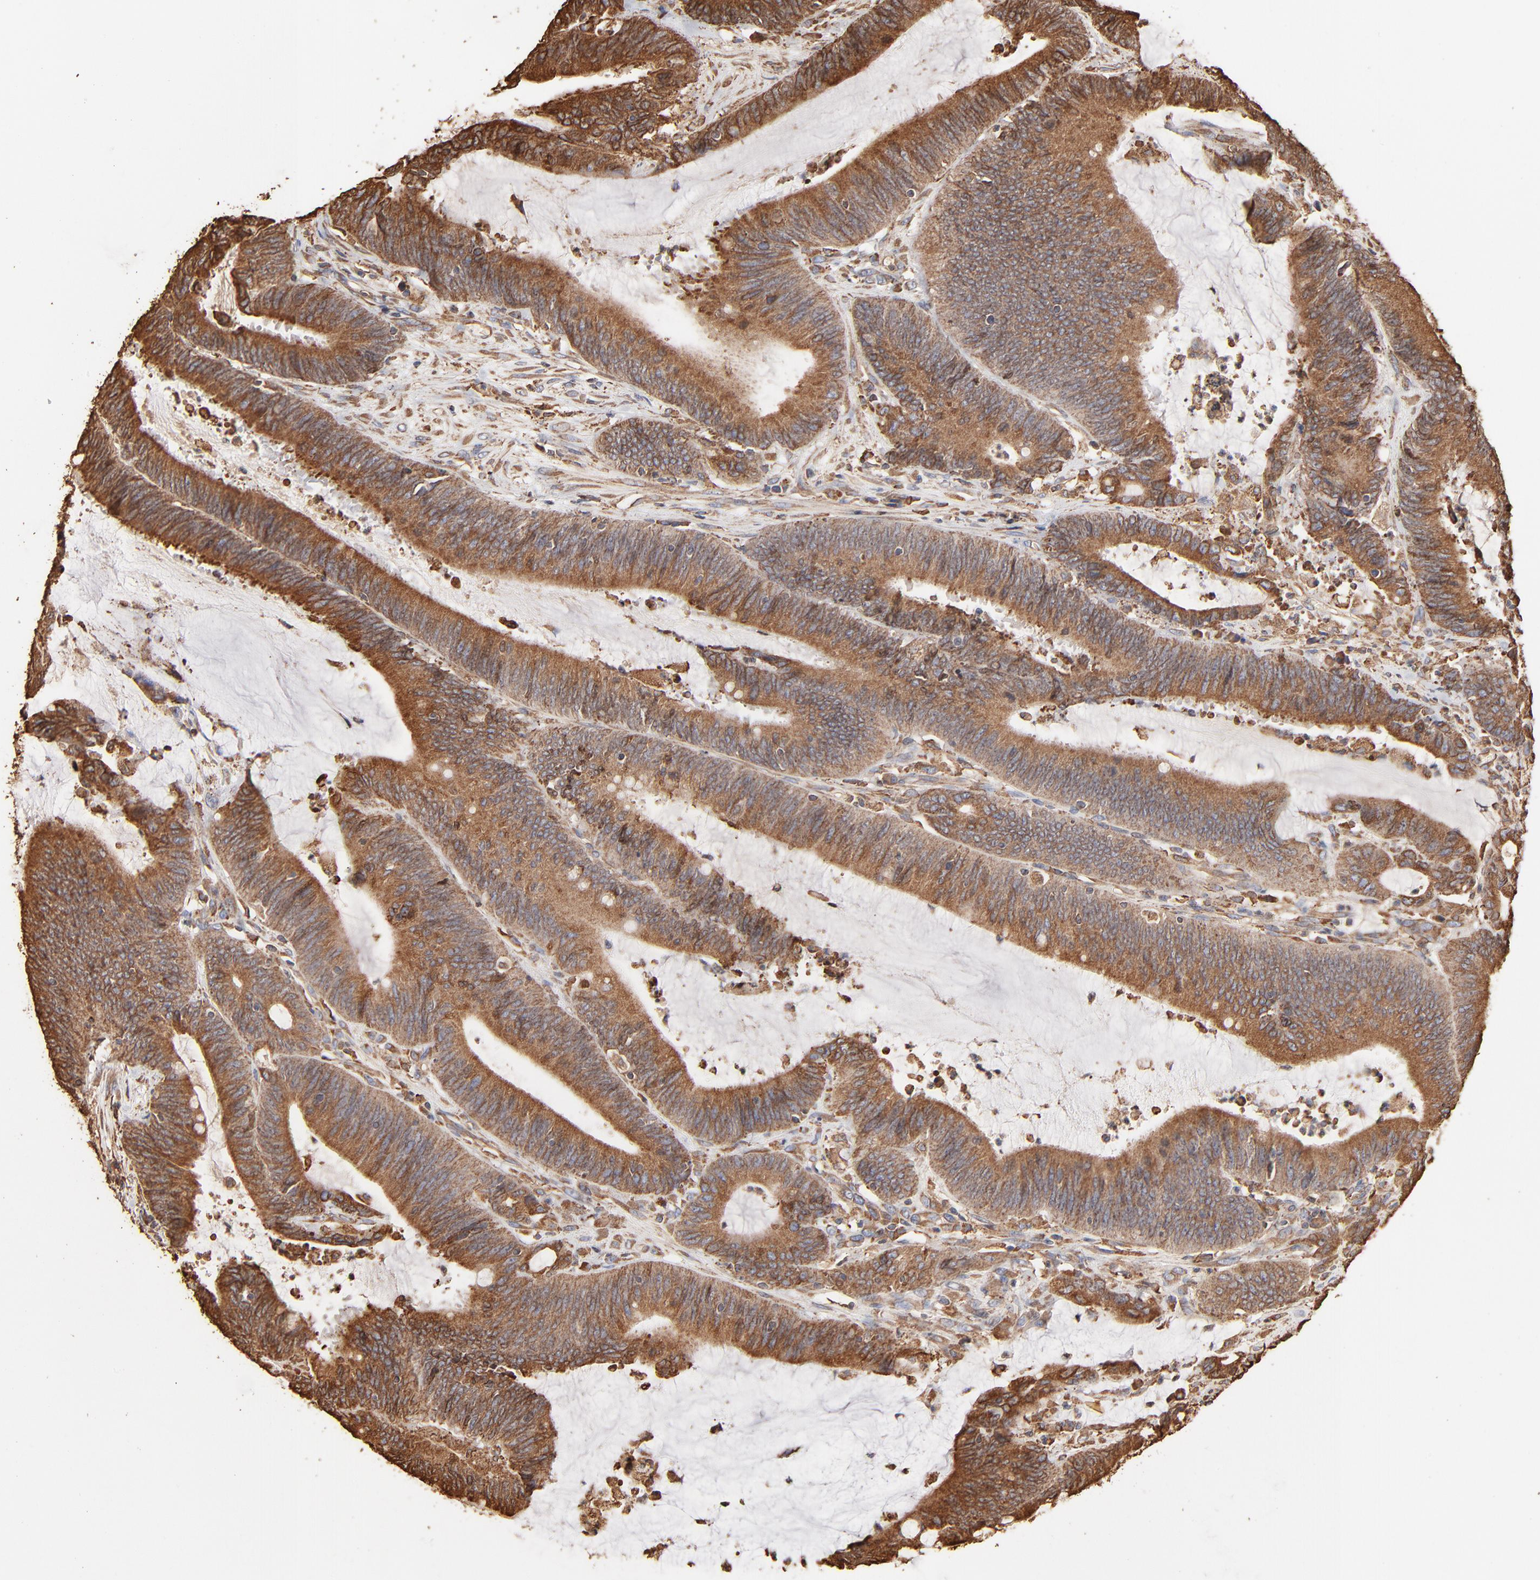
{"staining": {"intensity": "moderate", "quantity": ">75%", "location": "cytoplasmic/membranous"}, "tissue": "colorectal cancer", "cell_type": "Tumor cells", "image_type": "cancer", "snomed": [{"axis": "morphology", "description": "Adenocarcinoma, NOS"}, {"axis": "topography", "description": "Rectum"}], "caption": "A brown stain shows moderate cytoplasmic/membranous expression of a protein in human colorectal adenocarcinoma tumor cells. (DAB (3,3'-diaminobenzidine) IHC, brown staining for protein, blue staining for nuclei).", "gene": "PDIA3", "patient": {"sex": "female", "age": 66}}